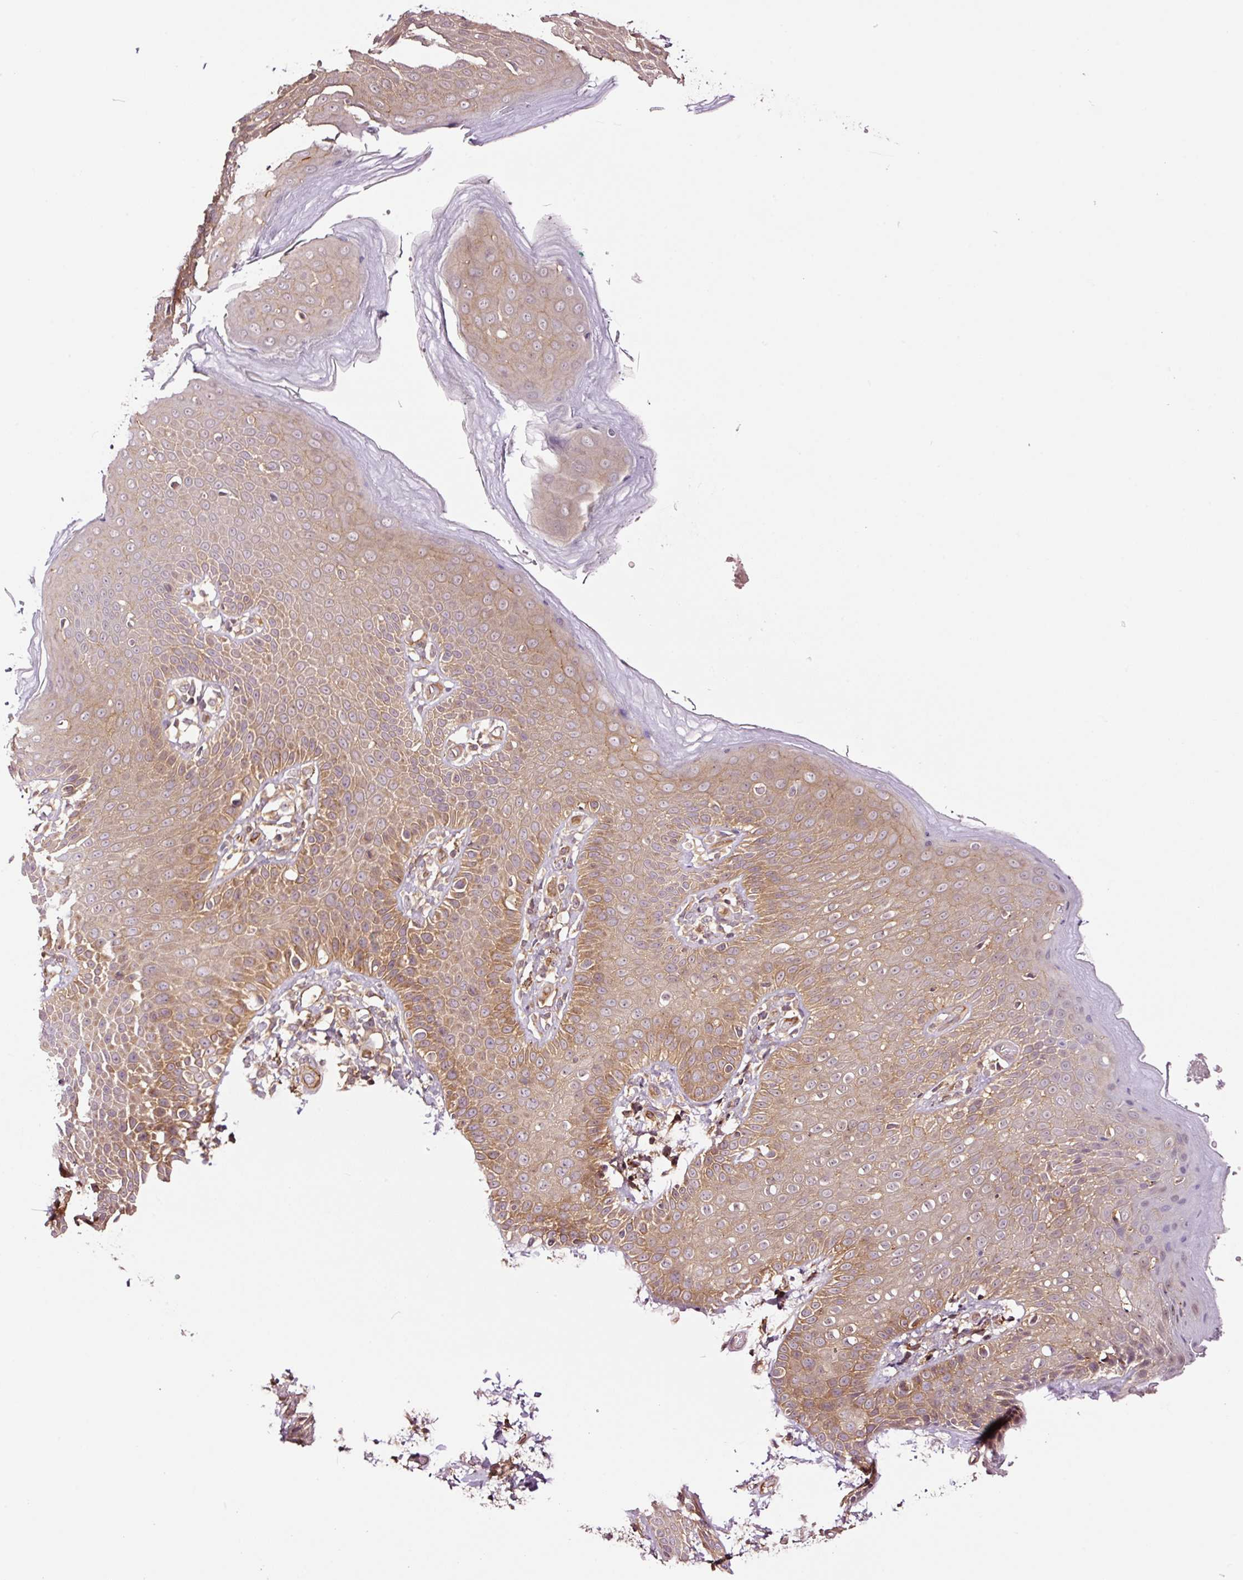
{"staining": {"intensity": "moderate", "quantity": ">75%", "location": "cytoplasmic/membranous"}, "tissue": "skin", "cell_type": "Epidermal cells", "image_type": "normal", "snomed": [{"axis": "morphology", "description": "Normal tissue, NOS"}, {"axis": "topography", "description": "Peripheral nerve tissue"}], "caption": "Skin stained with a brown dye shows moderate cytoplasmic/membranous positive expression in about >75% of epidermal cells.", "gene": "METAP1", "patient": {"sex": "male", "age": 51}}